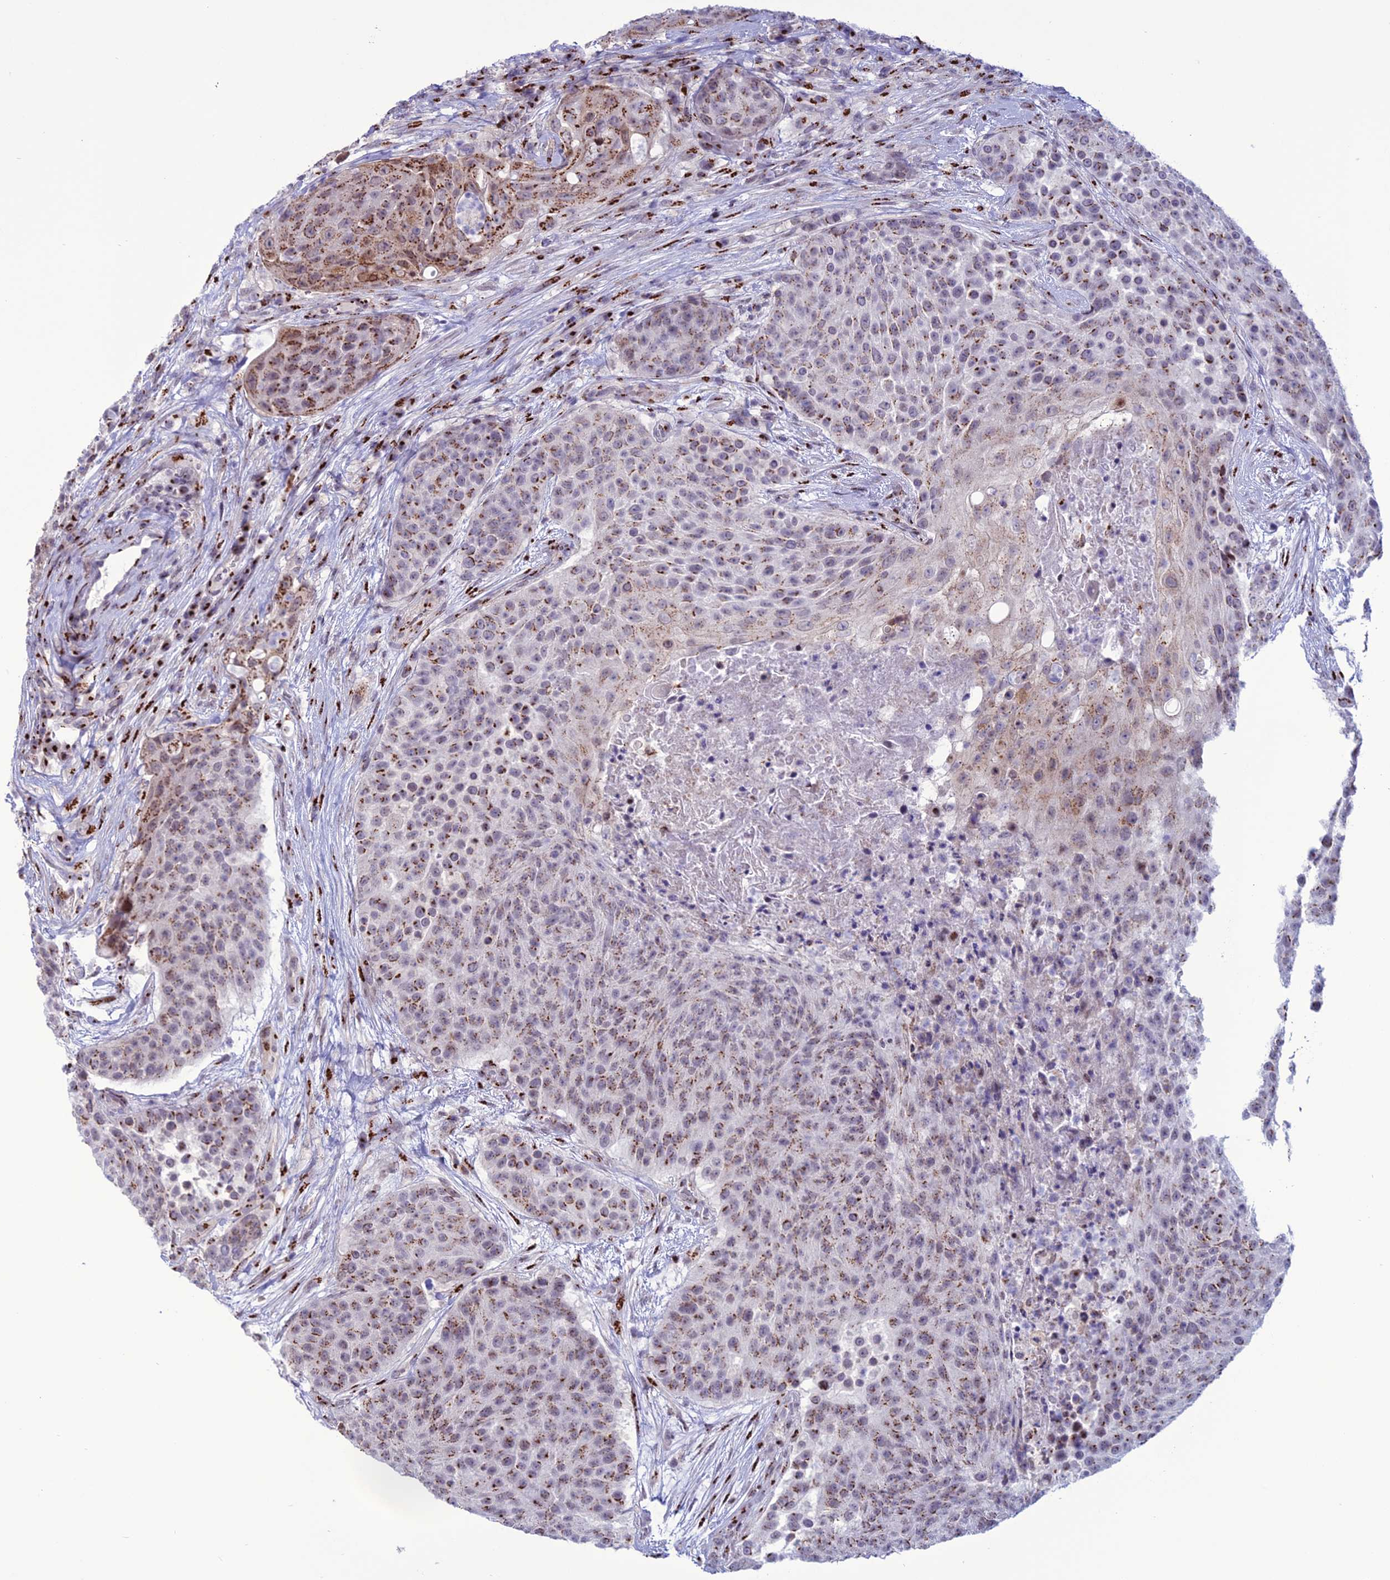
{"staining": {"intensity": "strong", "quantity": "25%-75%", "location": "cytoplasmic/membranous"}, "tissue": "urothelial cancer", "cell_type": "Tumor cells", "image_type": "cancer", "snomed": [{"axis": "morphology", "description": "Urothelial carcinoma, High grade"}, {"axis": "topography", "description": "Urinary bladder"}], "caption": "Urothelial carcinoma (high-grade) stained with a protein marker shows strong staining in tumor cells.", "gene": "PLEKHA4", "patient": {"sex": "female", "age": 63}}